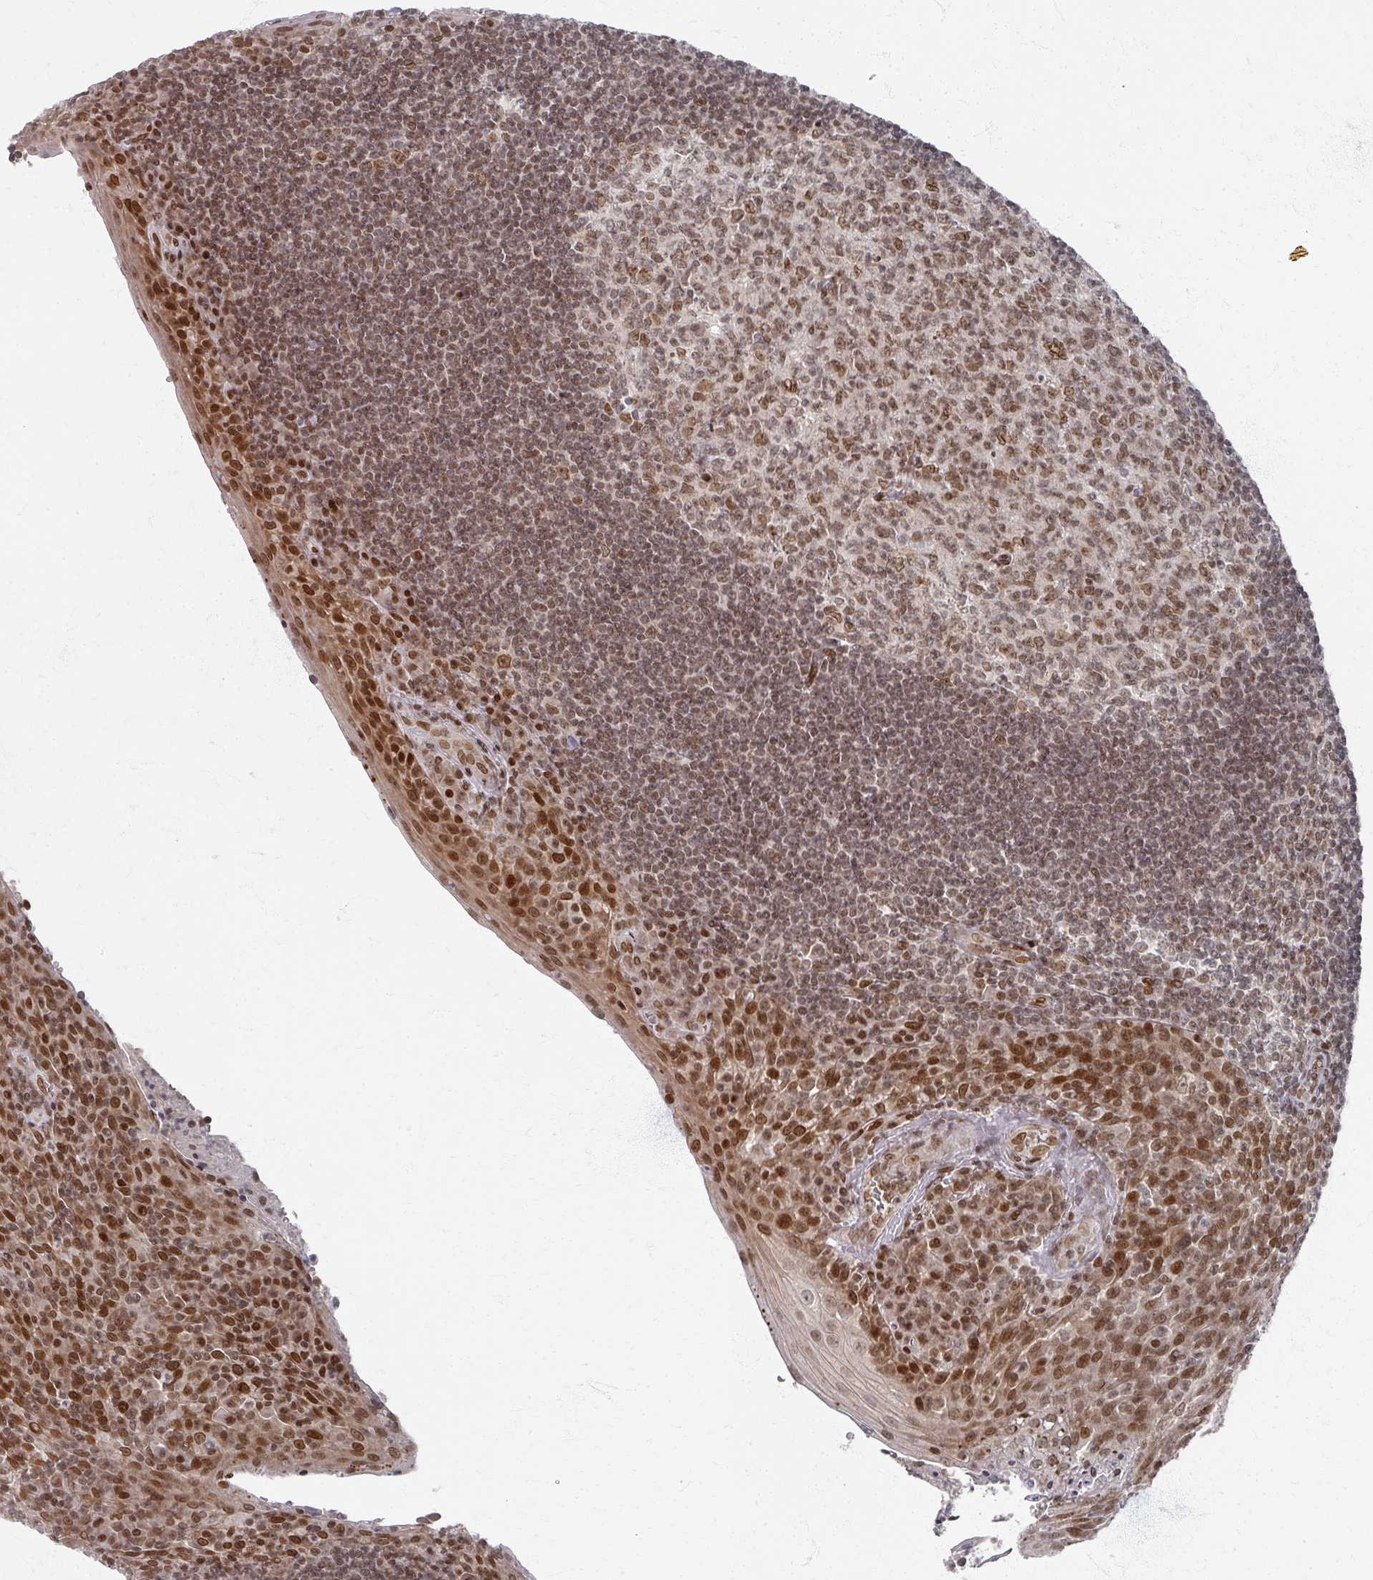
{"staining": {"intensity": "moderate", "quantity": "25%-75%", "location": "nuclear"}, "tissue": "tonsil", "cell_type": "Germinal center cells", "image_type": "normal", "snomed": [{"axis": "morphology", "description": "Normal tissue, NOS"}, {"axis": "topography", "description": "Tonsil"}], "caption": "Immunohistochemical staining of normal human tonsil exhibits moderate nuclear protein staining in approximately 25%-75% of germinal center cells.", "gene": "PSKH1", "patient": {"sex": "male", "age": 27}}